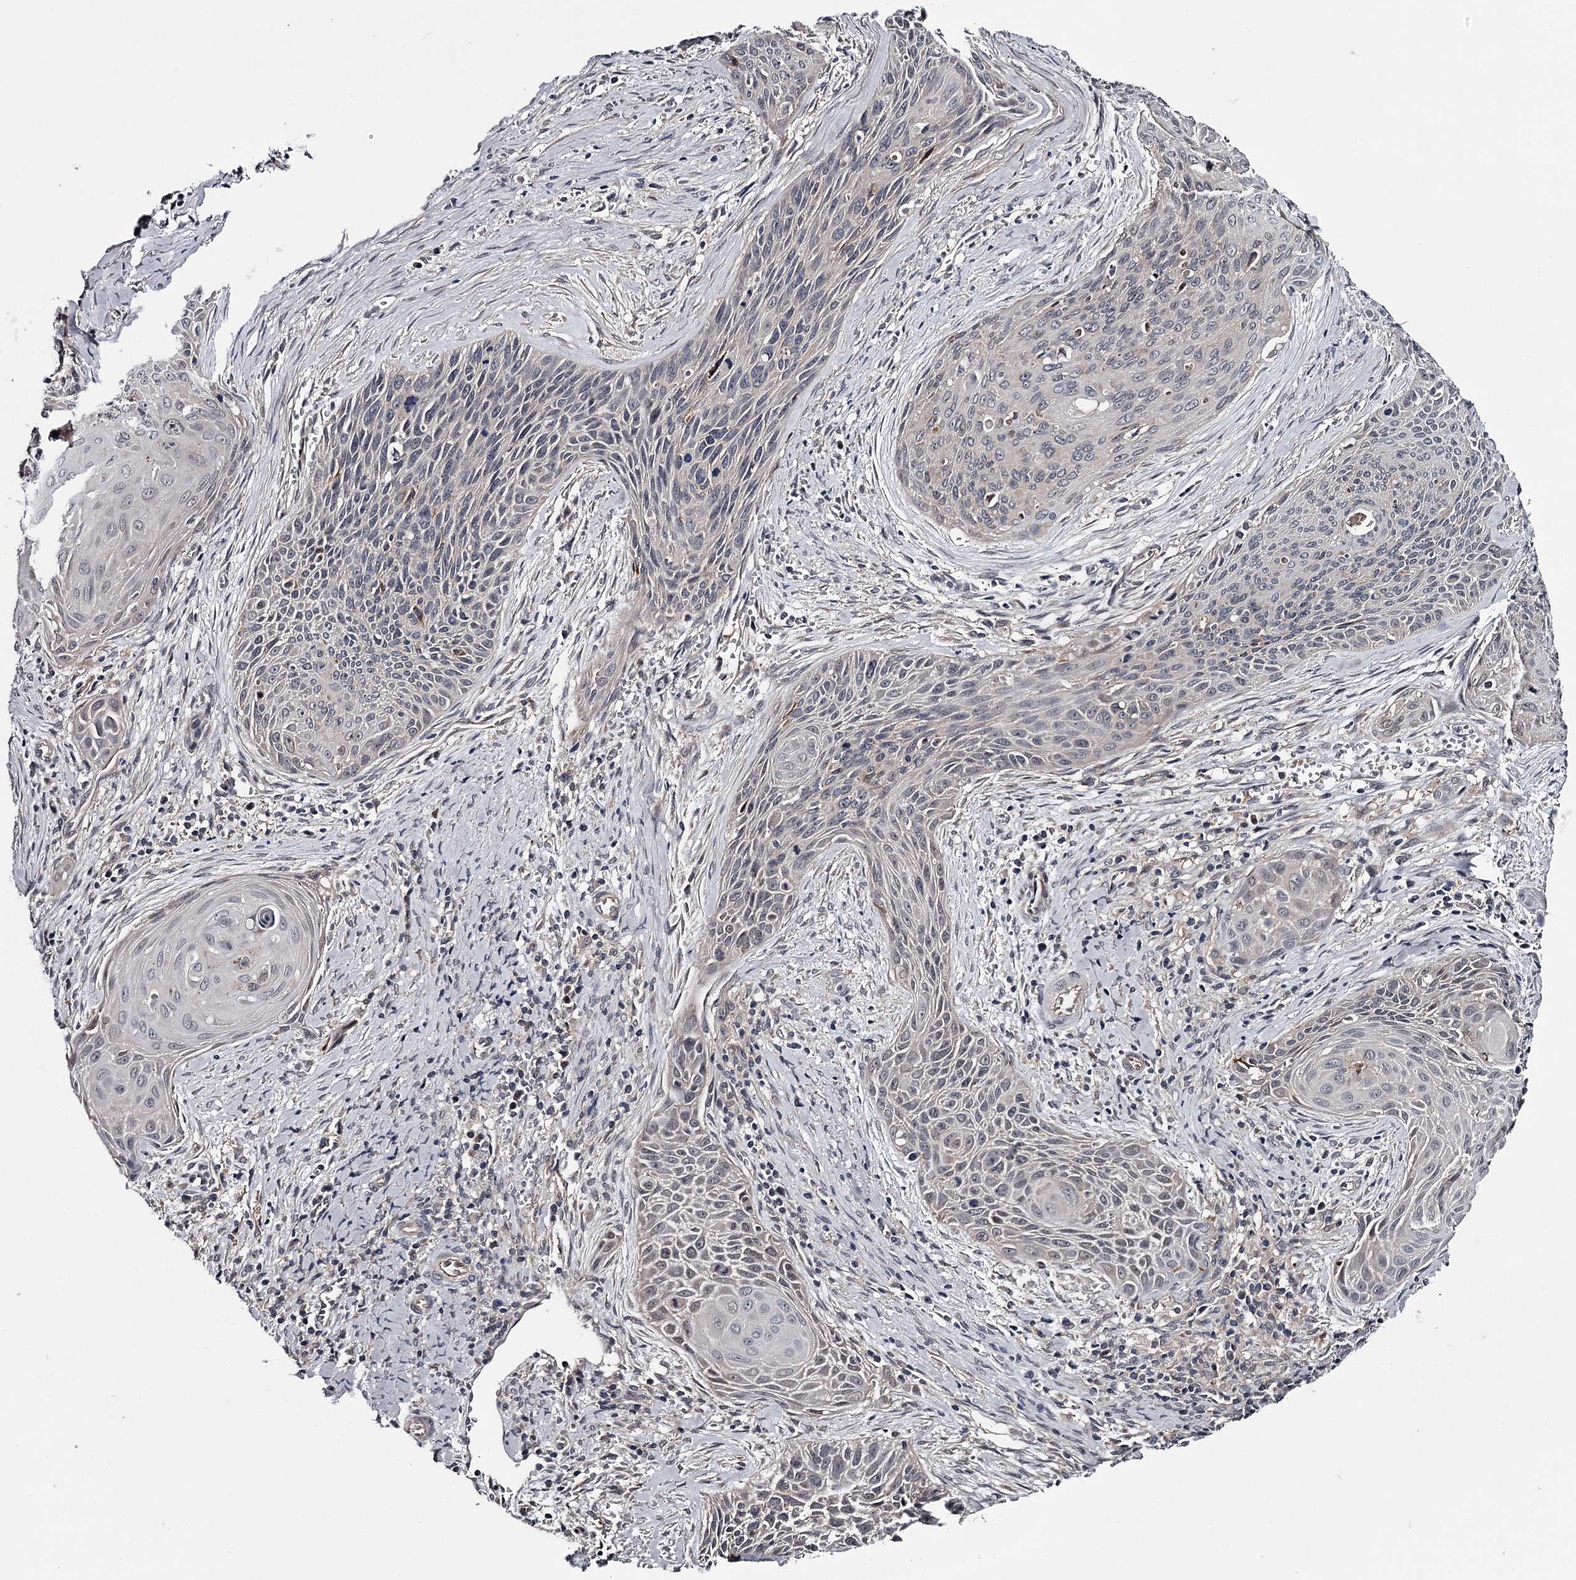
{"staining": {"intensity": "negative", "quantity": "none", "location": "none"}, "tissue": "cervical cancer", "cell_type": "Tumor cells", "image_type": "cancer", "snomed": [{"axis": "morphology", "description": "Squamous cell carcinoma, NOS"}, {"axis": "topography", "description": "Cervix"}], "caption": "IHC of human cervical cancer (squamous cell carcinoma) demonstrates no positivity in tumor cells. (Brightfield microscopy of DAB immunohistochemistry (IHC) at high magnification).", "gene": "DAO", "patient": {"sex": "female", "age": 55}}